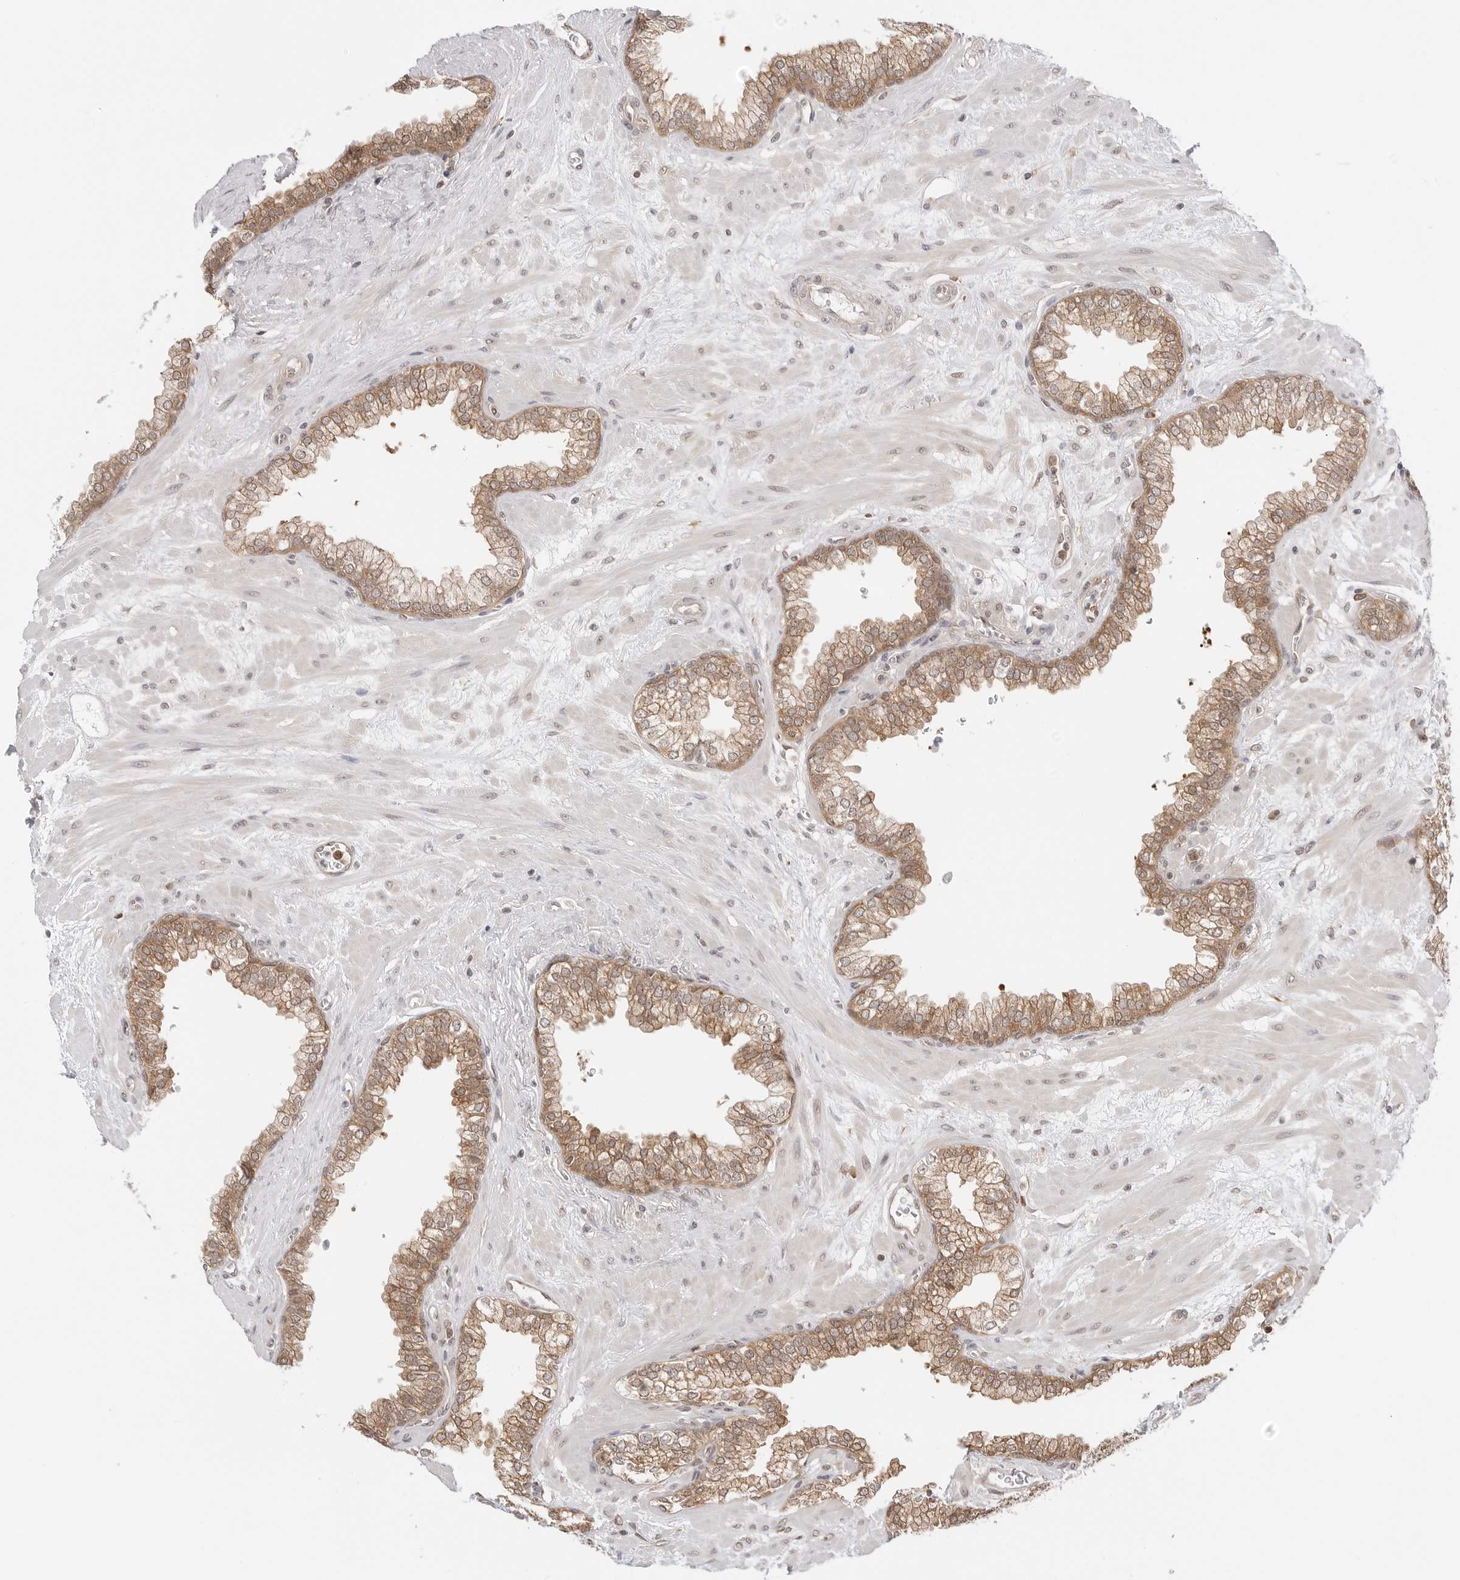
{"staining": {"intensity": "moderate", "quantity": ">75%", "location": "cytoplasmic/membranous,nuclear"}, "tissue": "prostate", "cell_type": "Glandular cells", "image_type": "normal", "snomed": [{"axis": "morphology", "description": "Normal tissue, NOS"}, {"axis": "morphology", "description": "Urothelial carcinoma, Low grade"}, {"axis": "topography", "description": "Urinary bladder"}, {"axis": "topography", "description": "Prostate"}], "caption": "Approximately >75% of glandular cells in normal prostate display moderate cytoplasmic/membranous,nuclear protein expression as visualized by brown immunohistochemical staining.", "gene": "NUDC", "patient": {"sex": "male", "age": 60}}